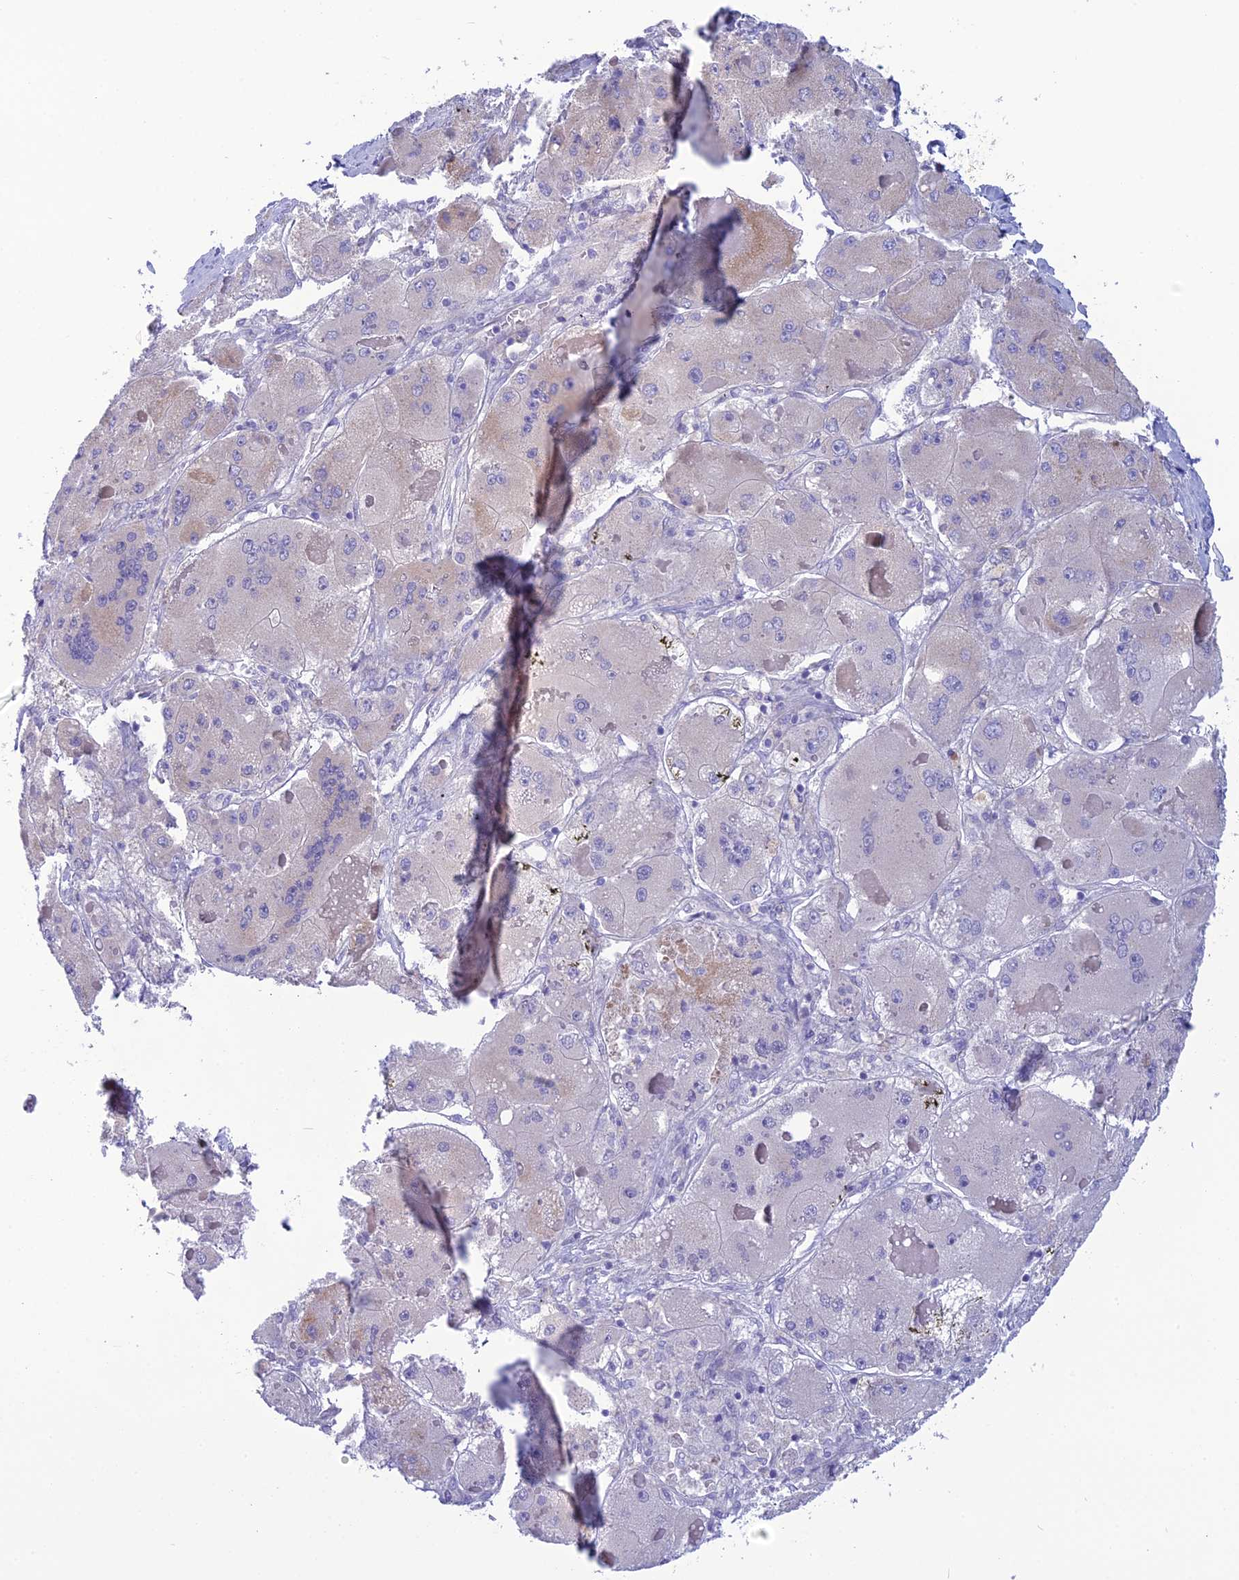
{"staining": {"intensity": "negative", "quantity": "none", "location": "none"}, "tissue": "liver cancer", "cell_type": "Tumor cells", "image_type": "cancer", "snomed": [{"axis": "morphology", "description": "Carcinoma, Hepatocellular, NOS"}, {"axis": "topography", "description": "Liver"}], "caption": "This micrograph is of liver cancer stained with immunohistochemistry (IHC) to label a protein in brown with the nuclei are counter-stained blue. There is no expression in tumor cells.", "gene": "POMGNT1", "patient": {"sex": "female", "age": 73}}